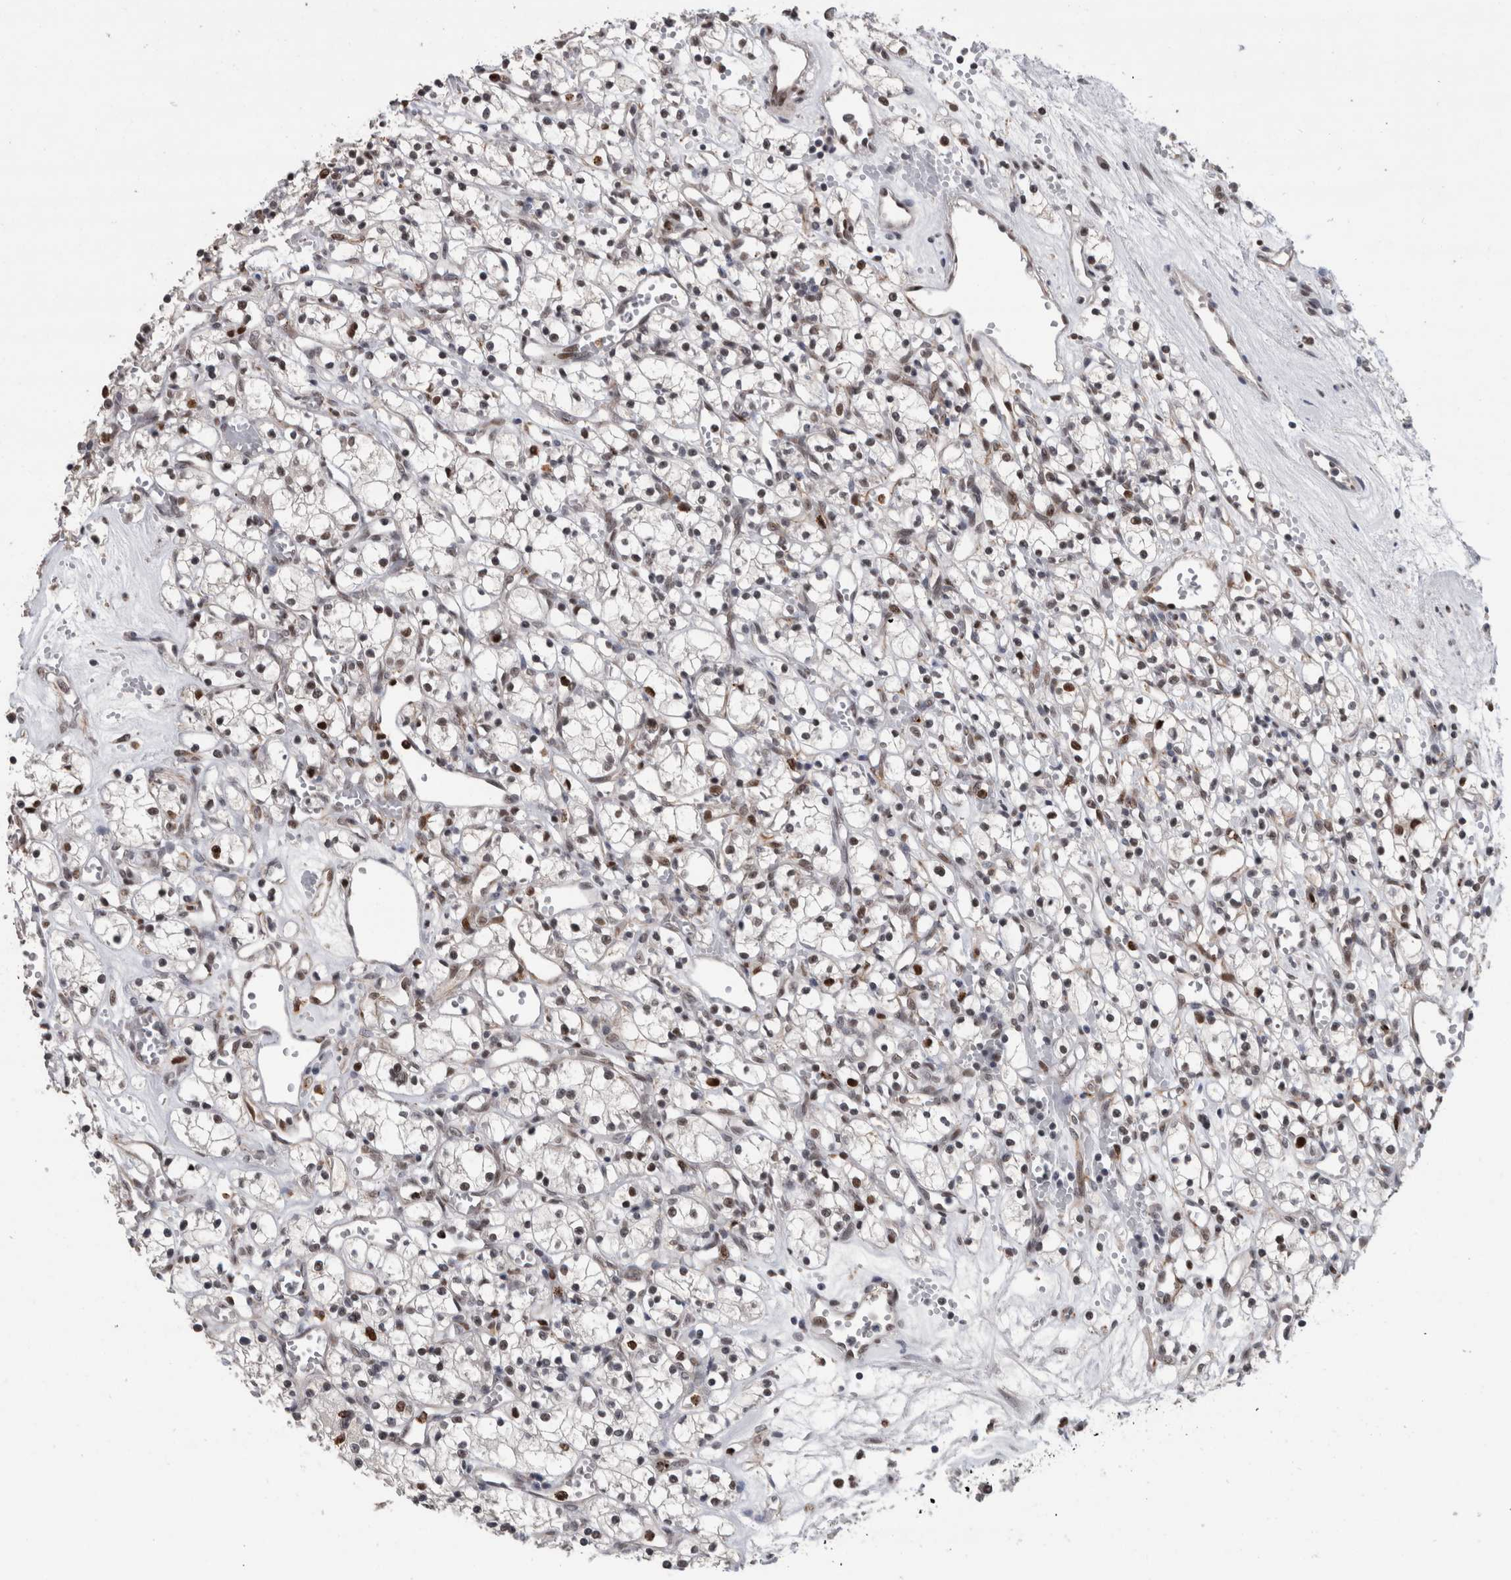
{"staining": {"intensity": "moderate", "quantity": "<25%", "location": "nuclear"}, "tissue": "renal cancer", "cell_type": "Tumor cells", "image_type": "cancer", "snomed": [{"axis": "morphology", "description": "Adenocarcinoma, NOS"}, {"axis": "topography", "description": "Kidney"}], "caption": "Adenocarcinoma (renal) tissue demonstrates moderate nuclear staining in approximately <25% of tumor cells (Brightfield microscopy of DAB IHC at high magnification).", "gene": "POLD2", "patient": {"sex": "female", "age": 59}}